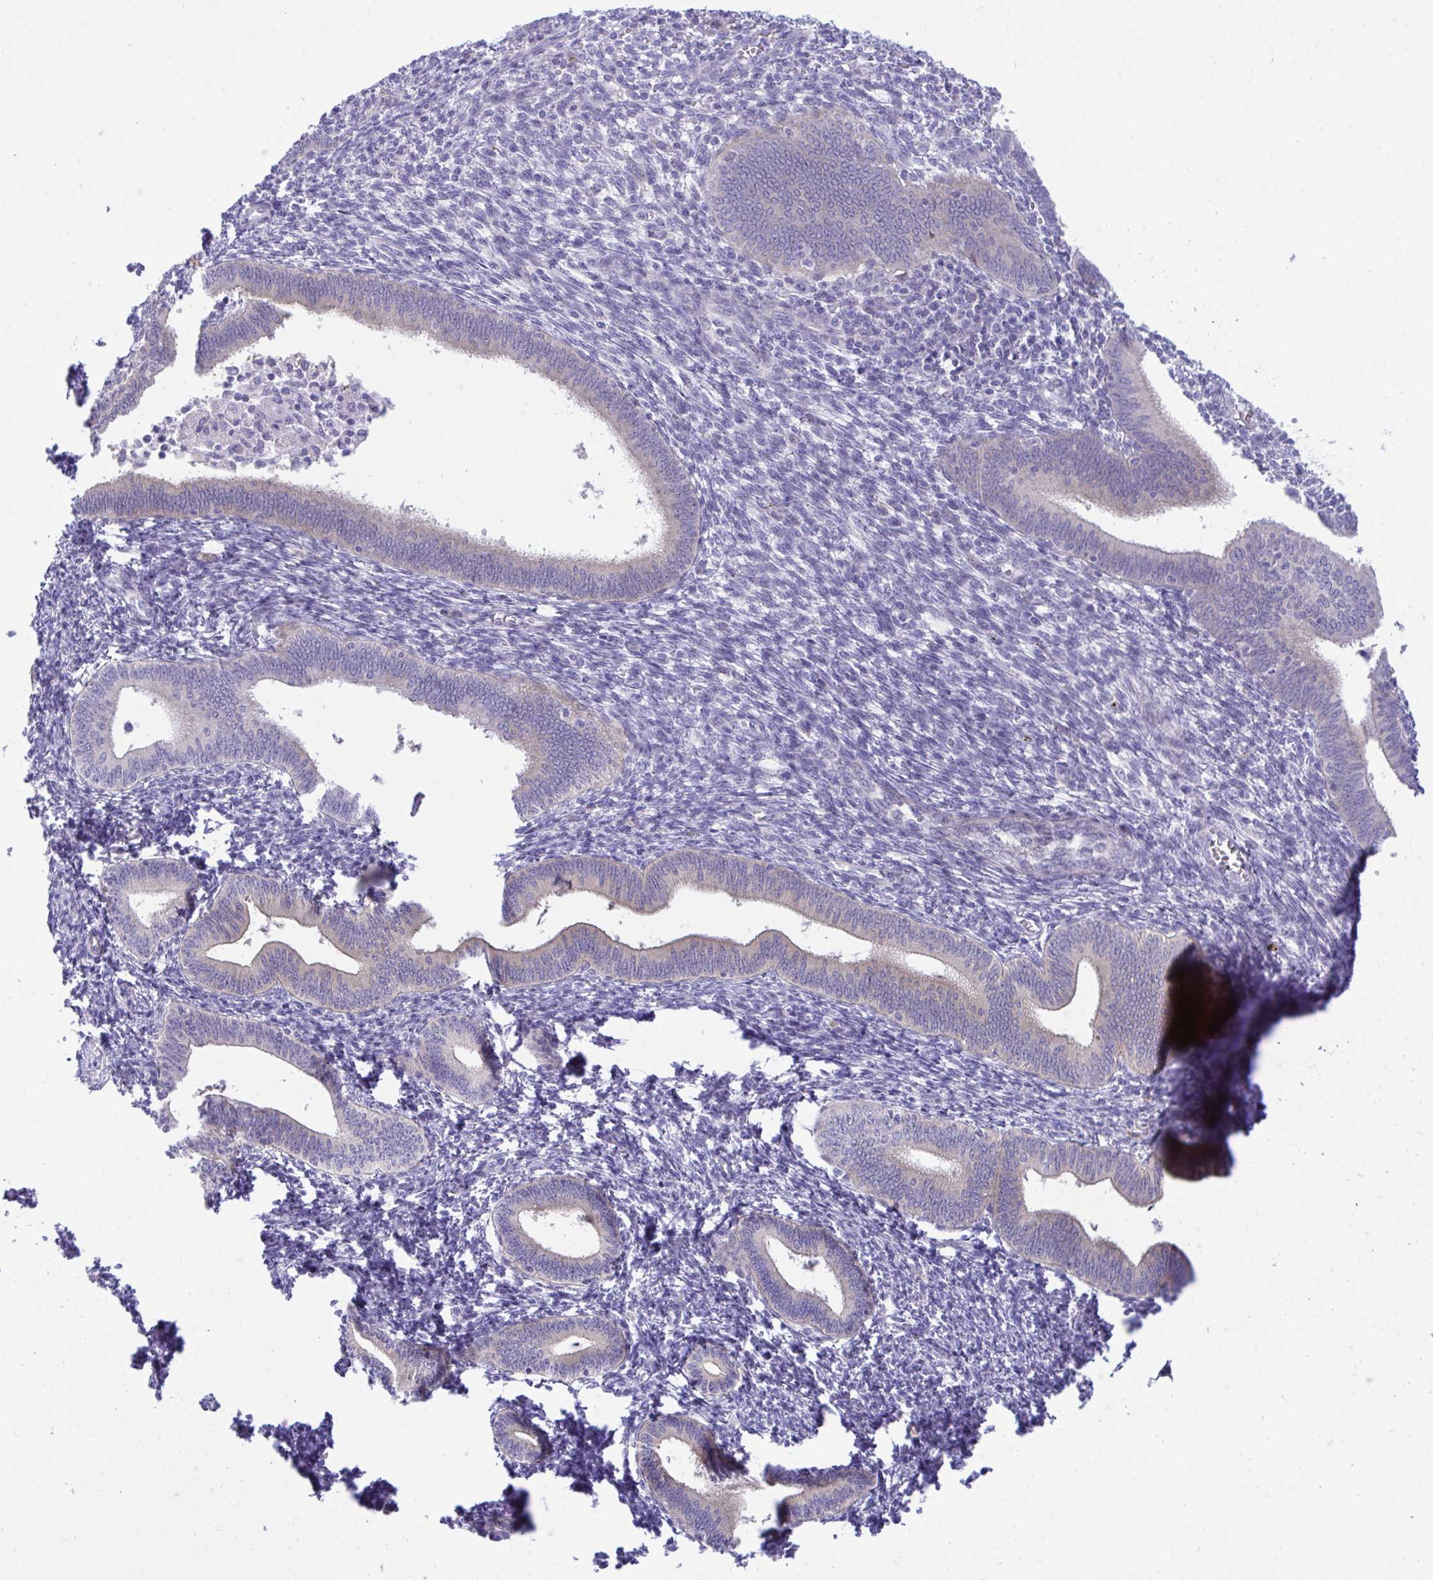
{"staining": {"intensity": "negative", "quantity": "none", "location": "none"}, "tissue": "endometrium", "cell_type": "Cells in endometrial stroma", "image_type": "normal", "snomed": [{"axis": "morphology", "description": "Normal tissue, NOS"}, {"axis": "topography", "description": "Endometrium"}], "caption": "DAB (3,3'-diaminobenzidine) immunohistochemical staining of unremarkable human endometrium exhibits no significant staining in cells in endometrial stroma.", "gene": "MED9", "patient": {"sex": "female", "age": 41}}